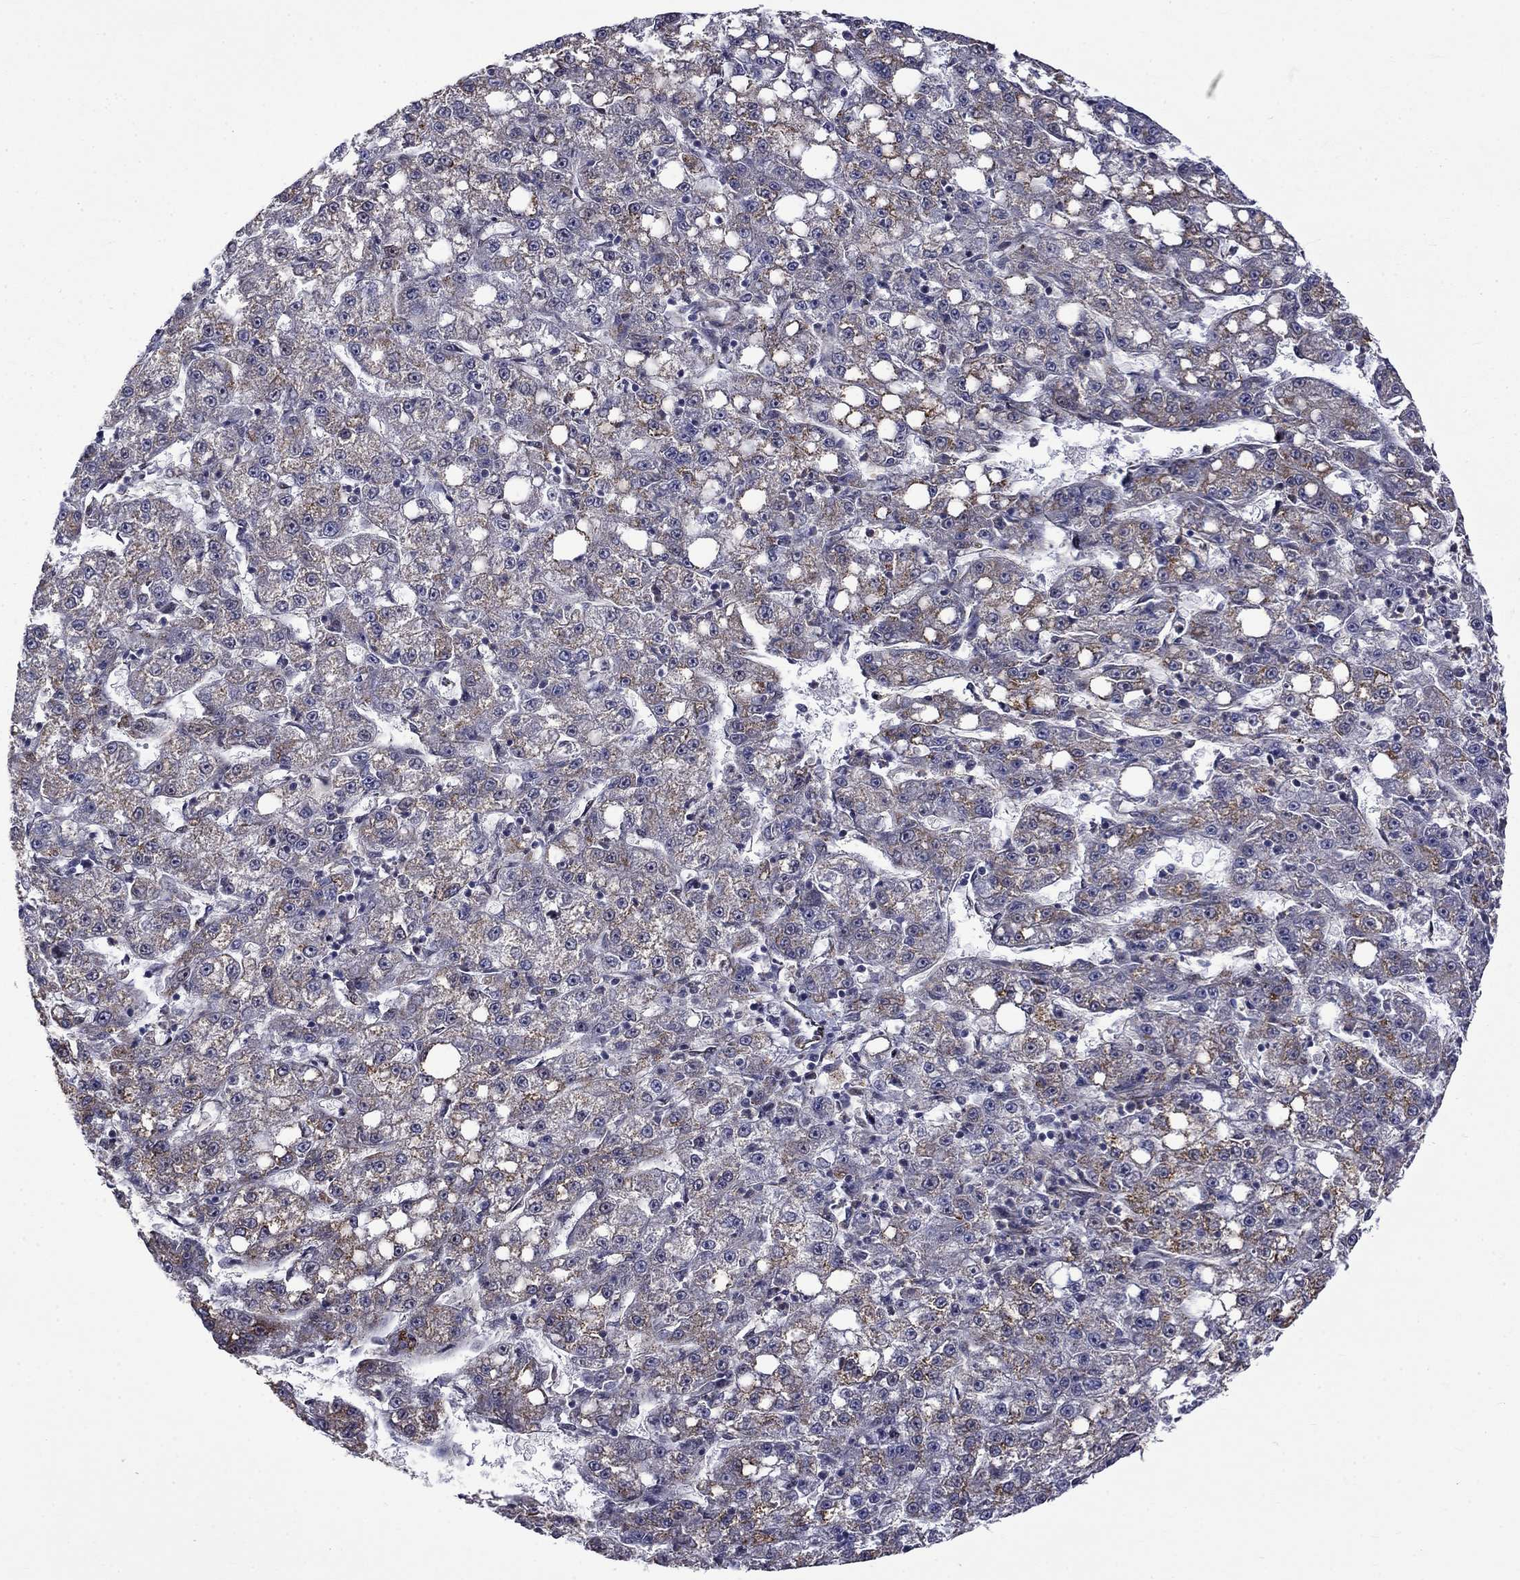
{"staining": {"intensity": "weak", "quantity": "<25%", "location": "cytoplasmic/membranous"}, "tissue": "liver cancer", "cell_type": "Tumor cells", "image_type": "cancer", "snomed": [{"axis": "morphology", "description": "Carcinoma, Hepatocellular, NOS"}, {"axis": "topography", "description": "Liver"}], "caption": "Tumor cells show no significant protein expression in liver cancer. The staining is performed using DAB (3,3'-diaminobenzidine) brown chromogen with nuclei counter-stained in using hematoxylin.", "gene": "KPNA3", "patient": {"sex": "female", "age": 65}}